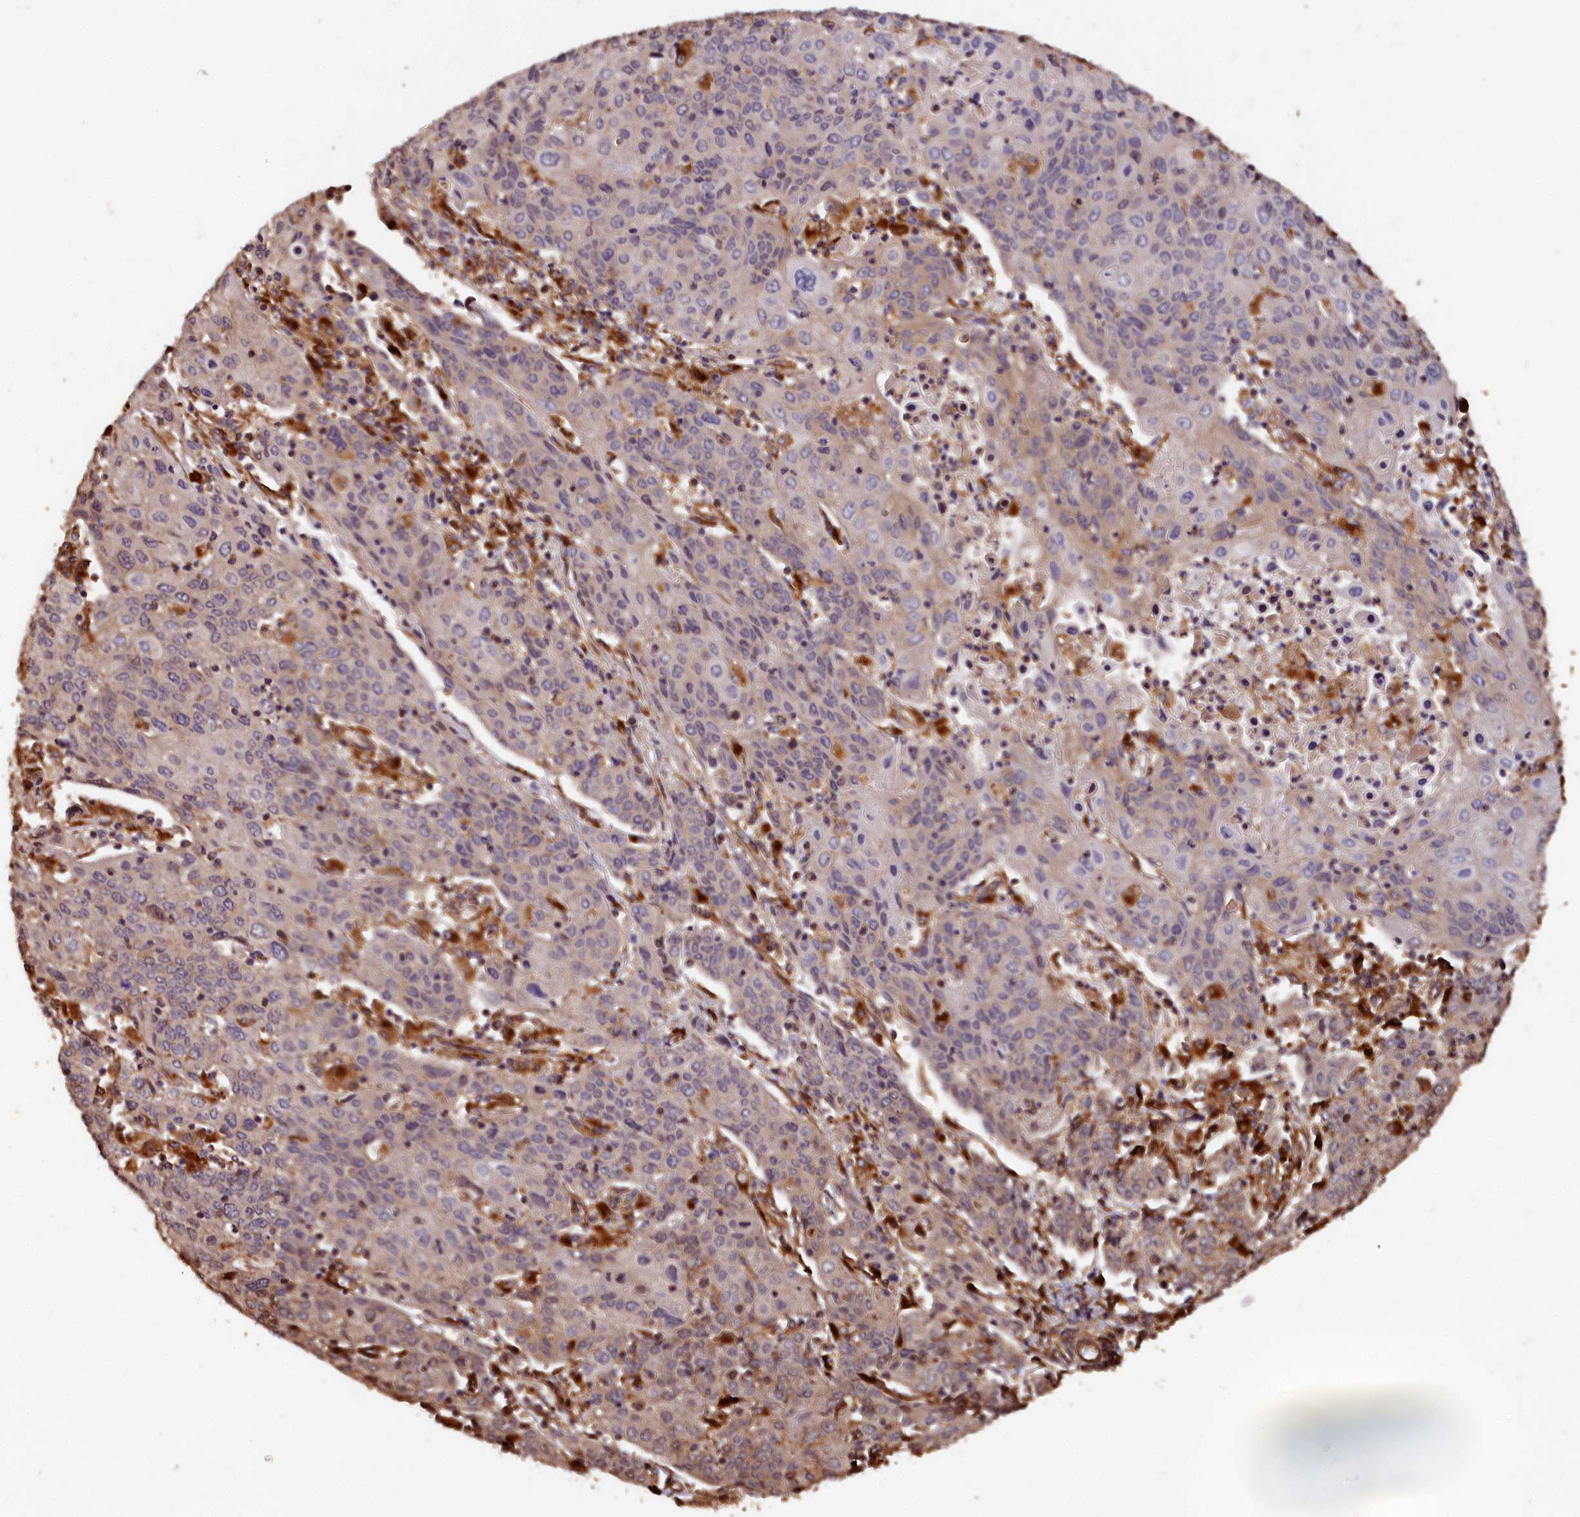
{"staining": {"intensity": "weak", "quantity": "<25%", "location": "cytoplasmic/membranous"}, "tissue": "cervical cancer", "cell_type": "Tumor cells", "image_type": "cancer", "snomed": [{"axis": "morphology", "description": "Squamous cell carcinoma, NOS"}, {"axis": "topography", "description": "Cervix"}], "caption": "Tumor cells are negative for brown protein staining in cervical cancer.", "gene": "MMP15", "patient": {"sex": "female", "age": 67}}